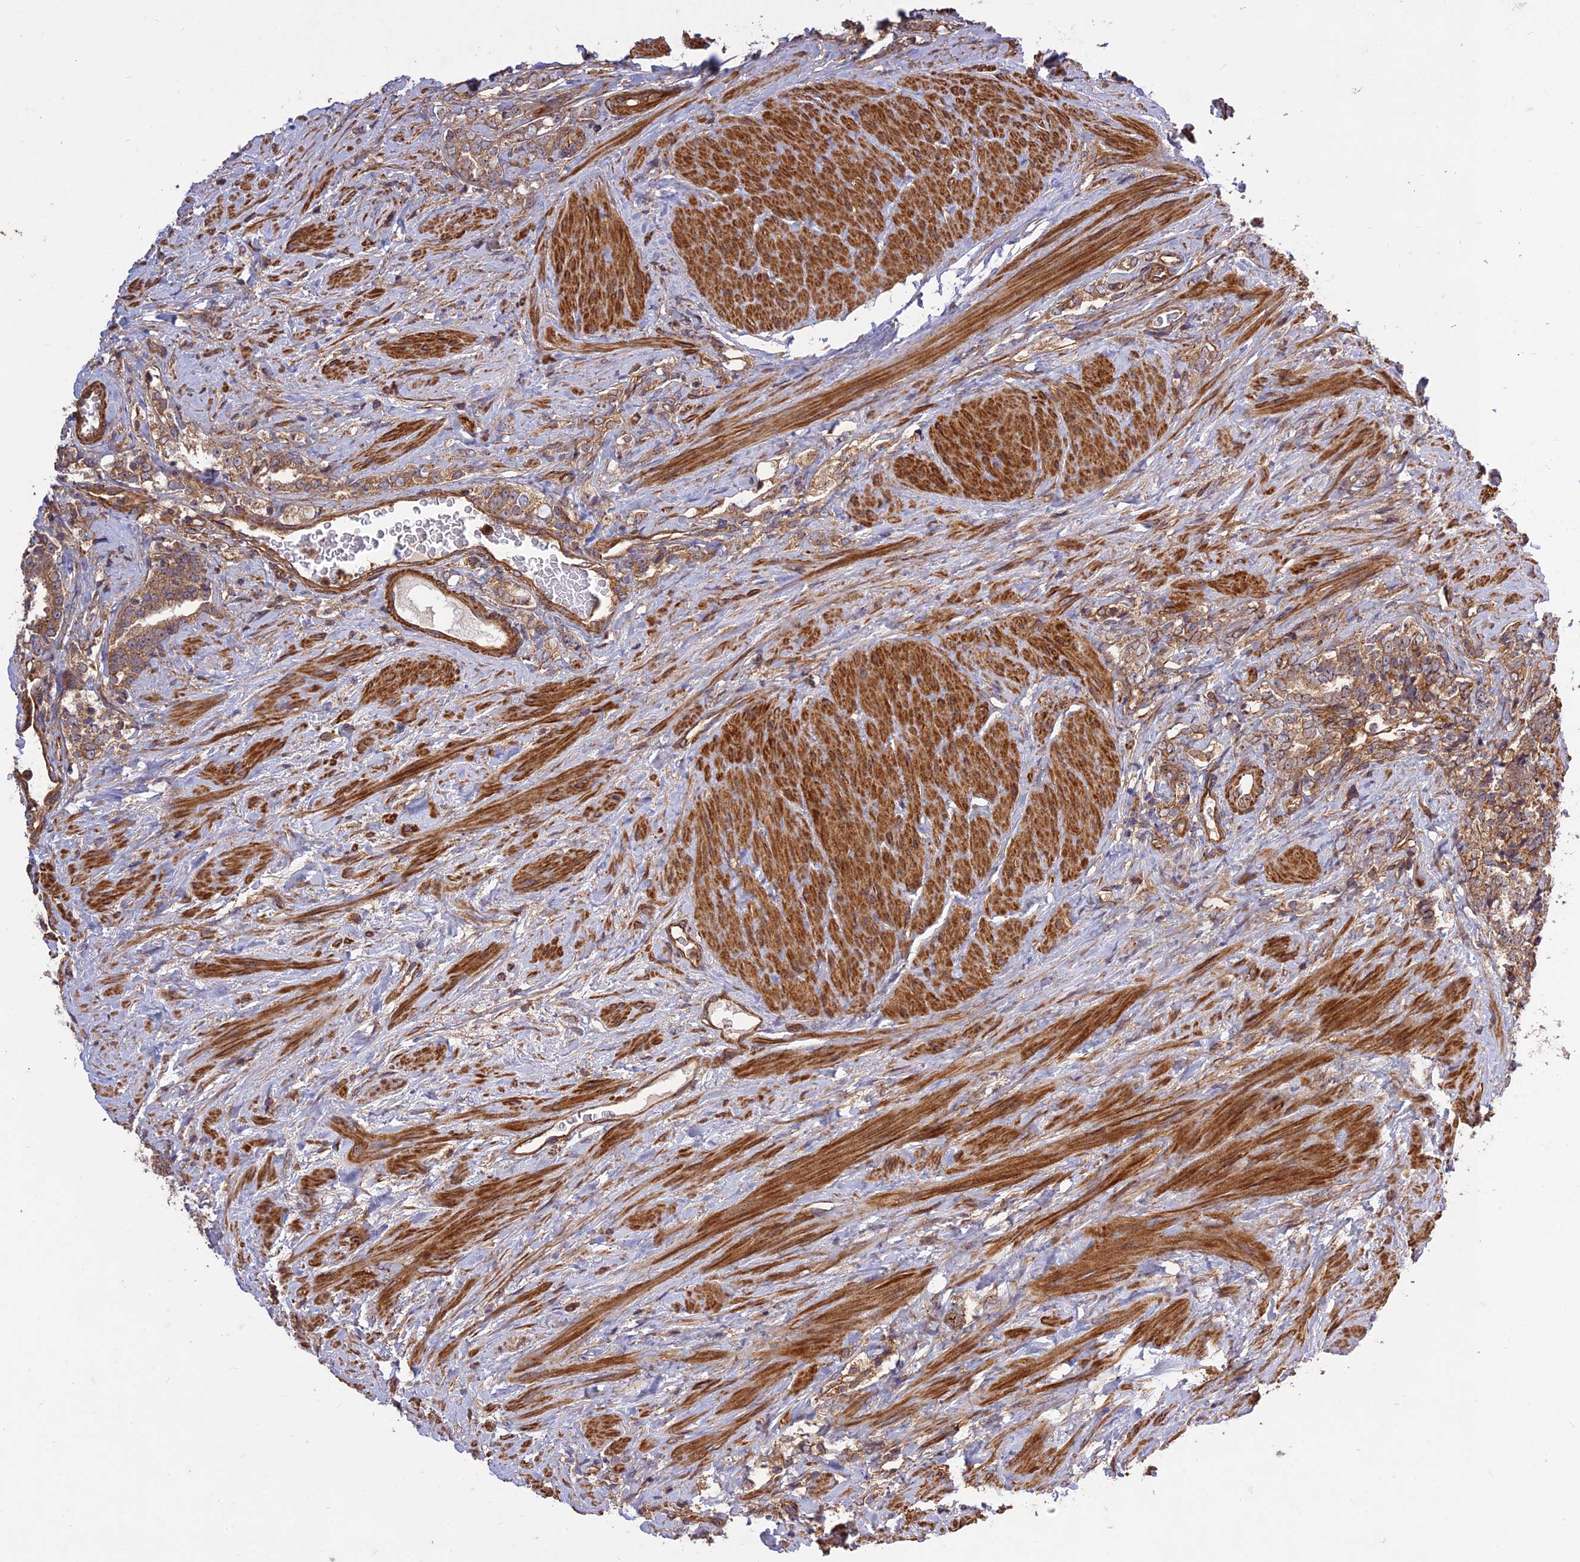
{"staining": {"intensity": "moderate", "quantity": ">75%", "location": "cytoplasmic/membranous"}, "tissue": "prostate cancer", "cell_type": "Tumor cells", "image_type": "cancer", "snomed": [{"axis": "morphology", "description": "Adenocarcinoma, High grade"}, {"axis": "topography", "description": "Prostate"}], "caption": "A high-resolution micrograph shows immunohistochemistry staining of prostate cancer, which exhibits moderate cytoplasmic/membranous positivity in about >75% of tumor cells.", "gene": "TMEM131L", "patient": {"sex": "male", "age": 64}}